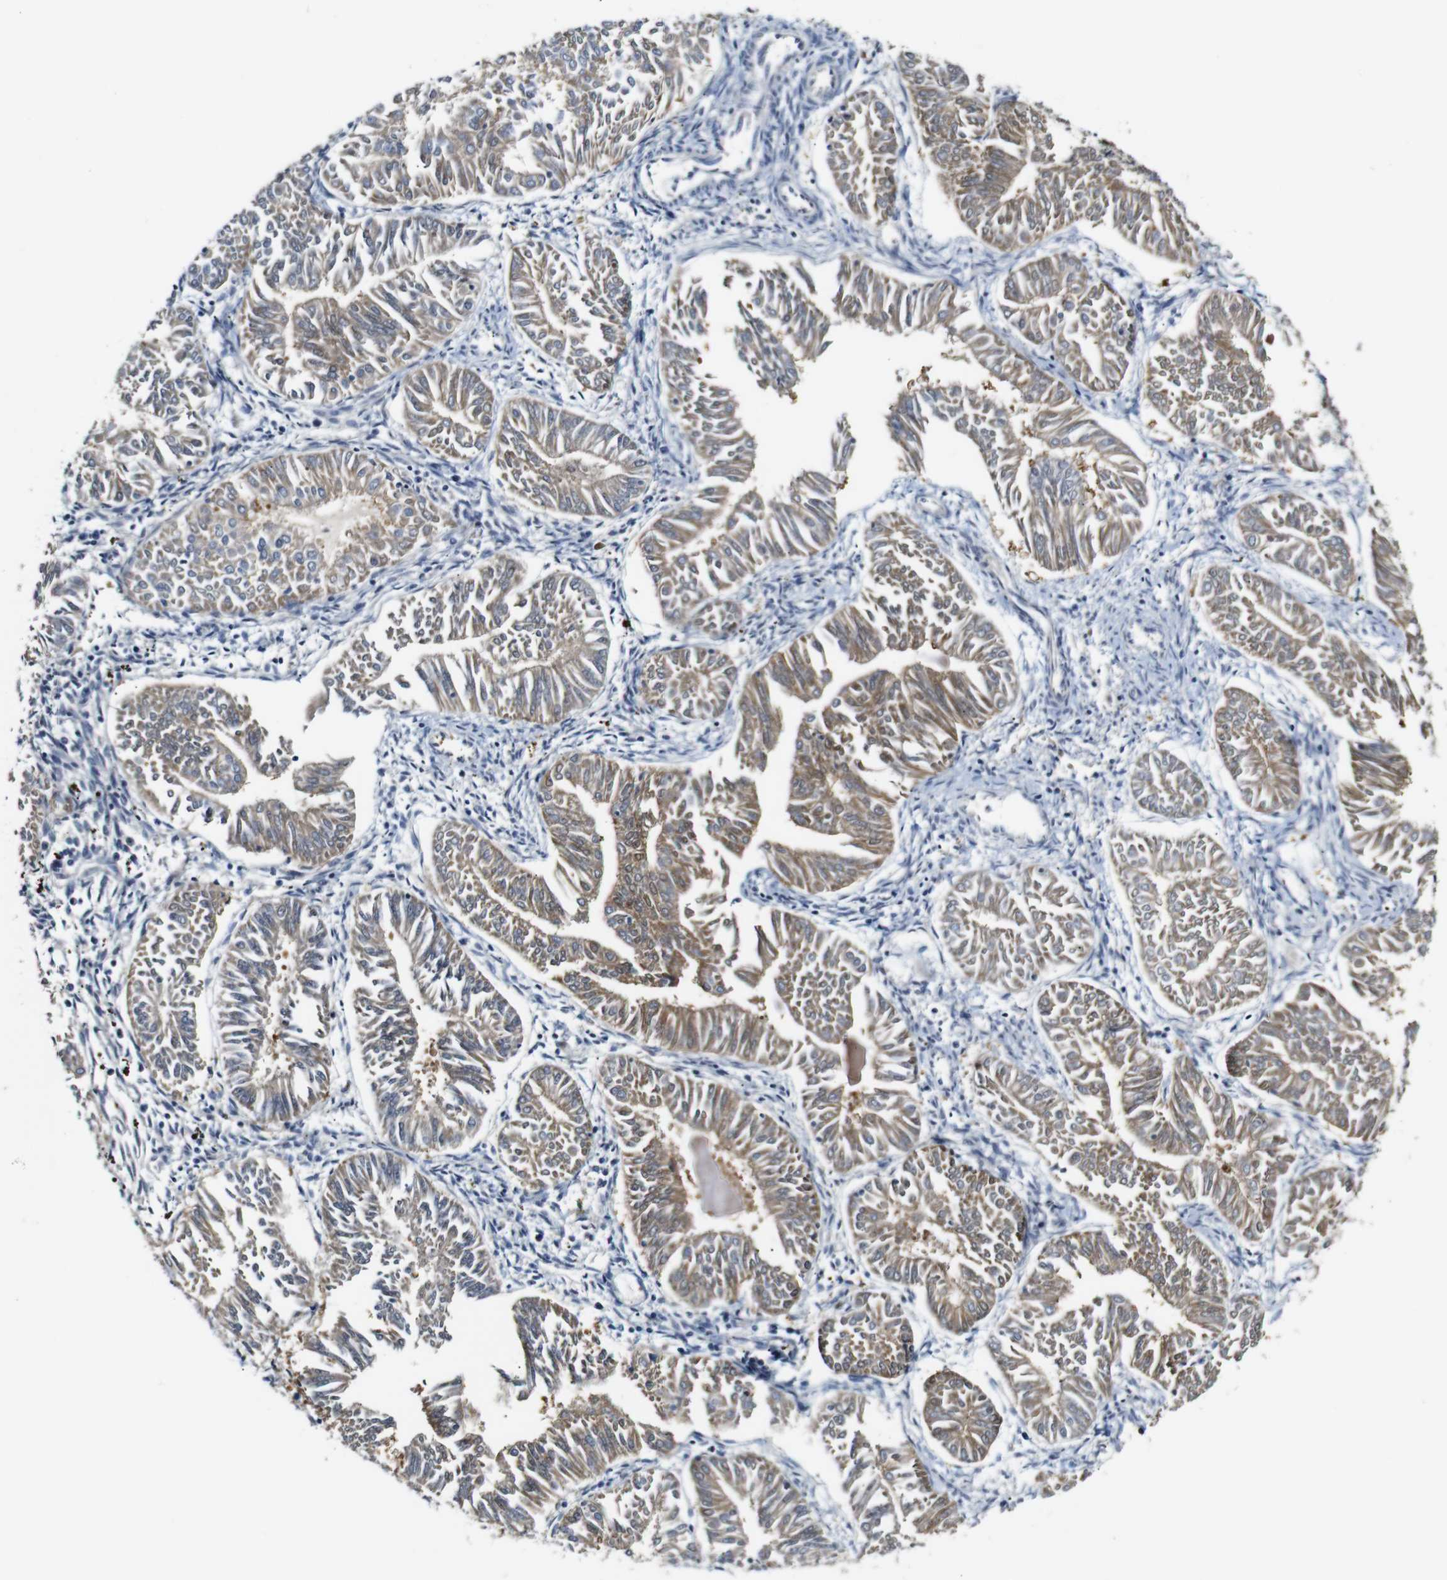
{"staining": {"intensity": "moderate", "quantity": ">75%", "location": "cytoplasmic/membranous"}, "tissue": "endometrial cancer", "cell_type": "Tumor cells", "image_type": "cancer", "snomed": [{"axis": "morphology", "description": "Adenocarcinoma, NOS"}, {"axis": "topography", "description": "Endometrium"}], "caption": "Moderate cytoplasmic/membranous expression is seen in about >75% of tumor cells in adenocarcinoma (endometrial). The protein of interest is shown in brown color, while the nuclei are stained blue.", "gene": "TBC1D32", "patient": {"sex": "female", "age": 53}}